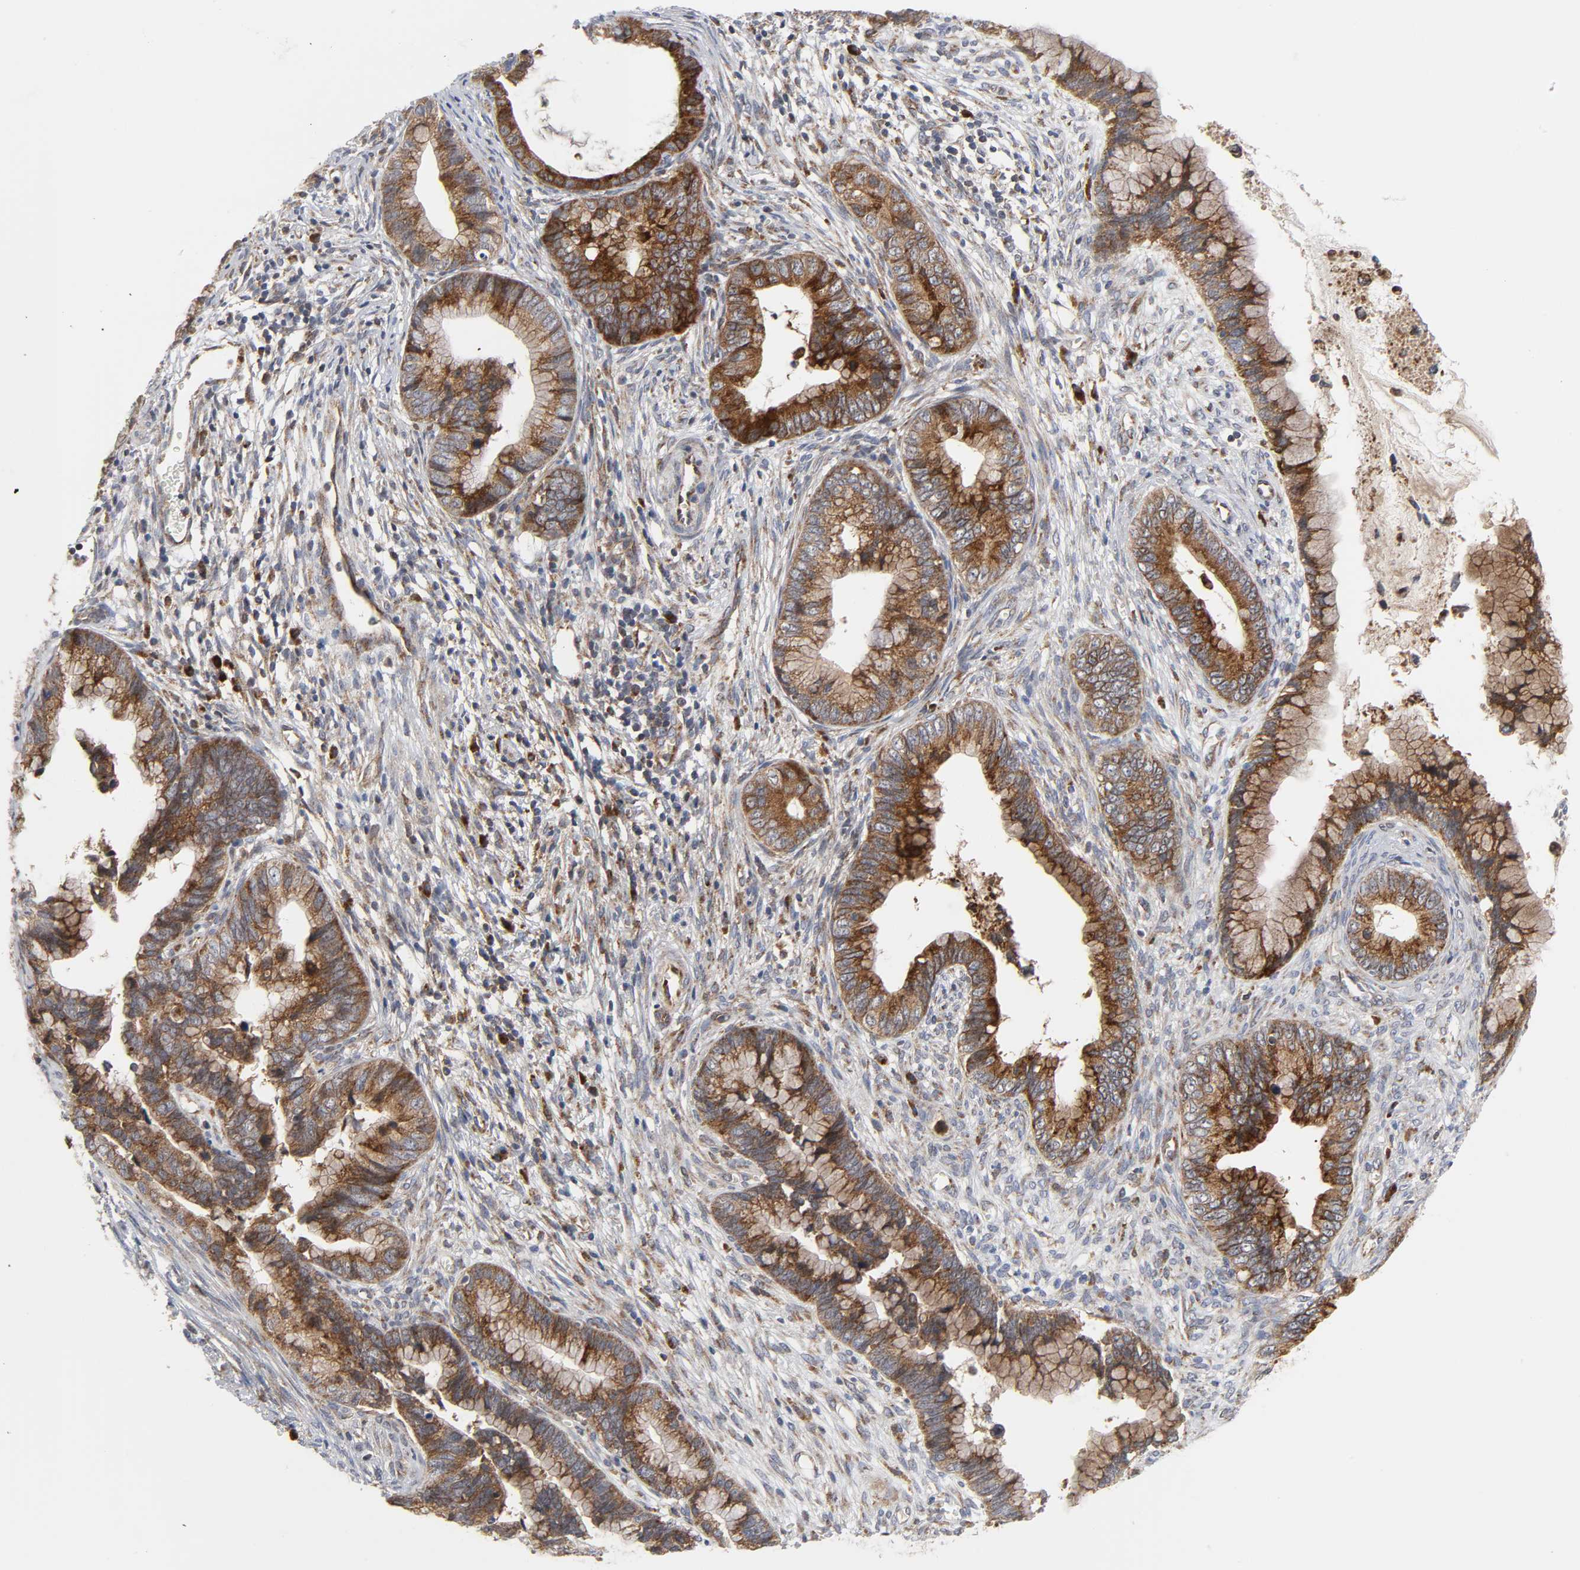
{"staining": {"intensity": "strong", "quantity": ">75%", "location": "cytoplasmic/membranous"}, "tissue": "cervical cancer", "cell_type": "Tumor cells", "image_type": "cancer", "snomed": [{"axis": "morphology", "description": "Adenocarcinoma, NOS"}, {"axis": "topography", "description": "Cervix"}], "caption": "DAB immunohistochemical staining of cervical cancer displays strong cytoplasmic/membranous protein staining in approximately >75% of tumor cells. The staining is performed using DAB (3,3'-diaminobenzidine) brown chromogen to label protein expression. The nuclei are counter-stained blue using hematoxylin.", "gene": "BAX", "patient": {"sex": "female", "age": 44}}